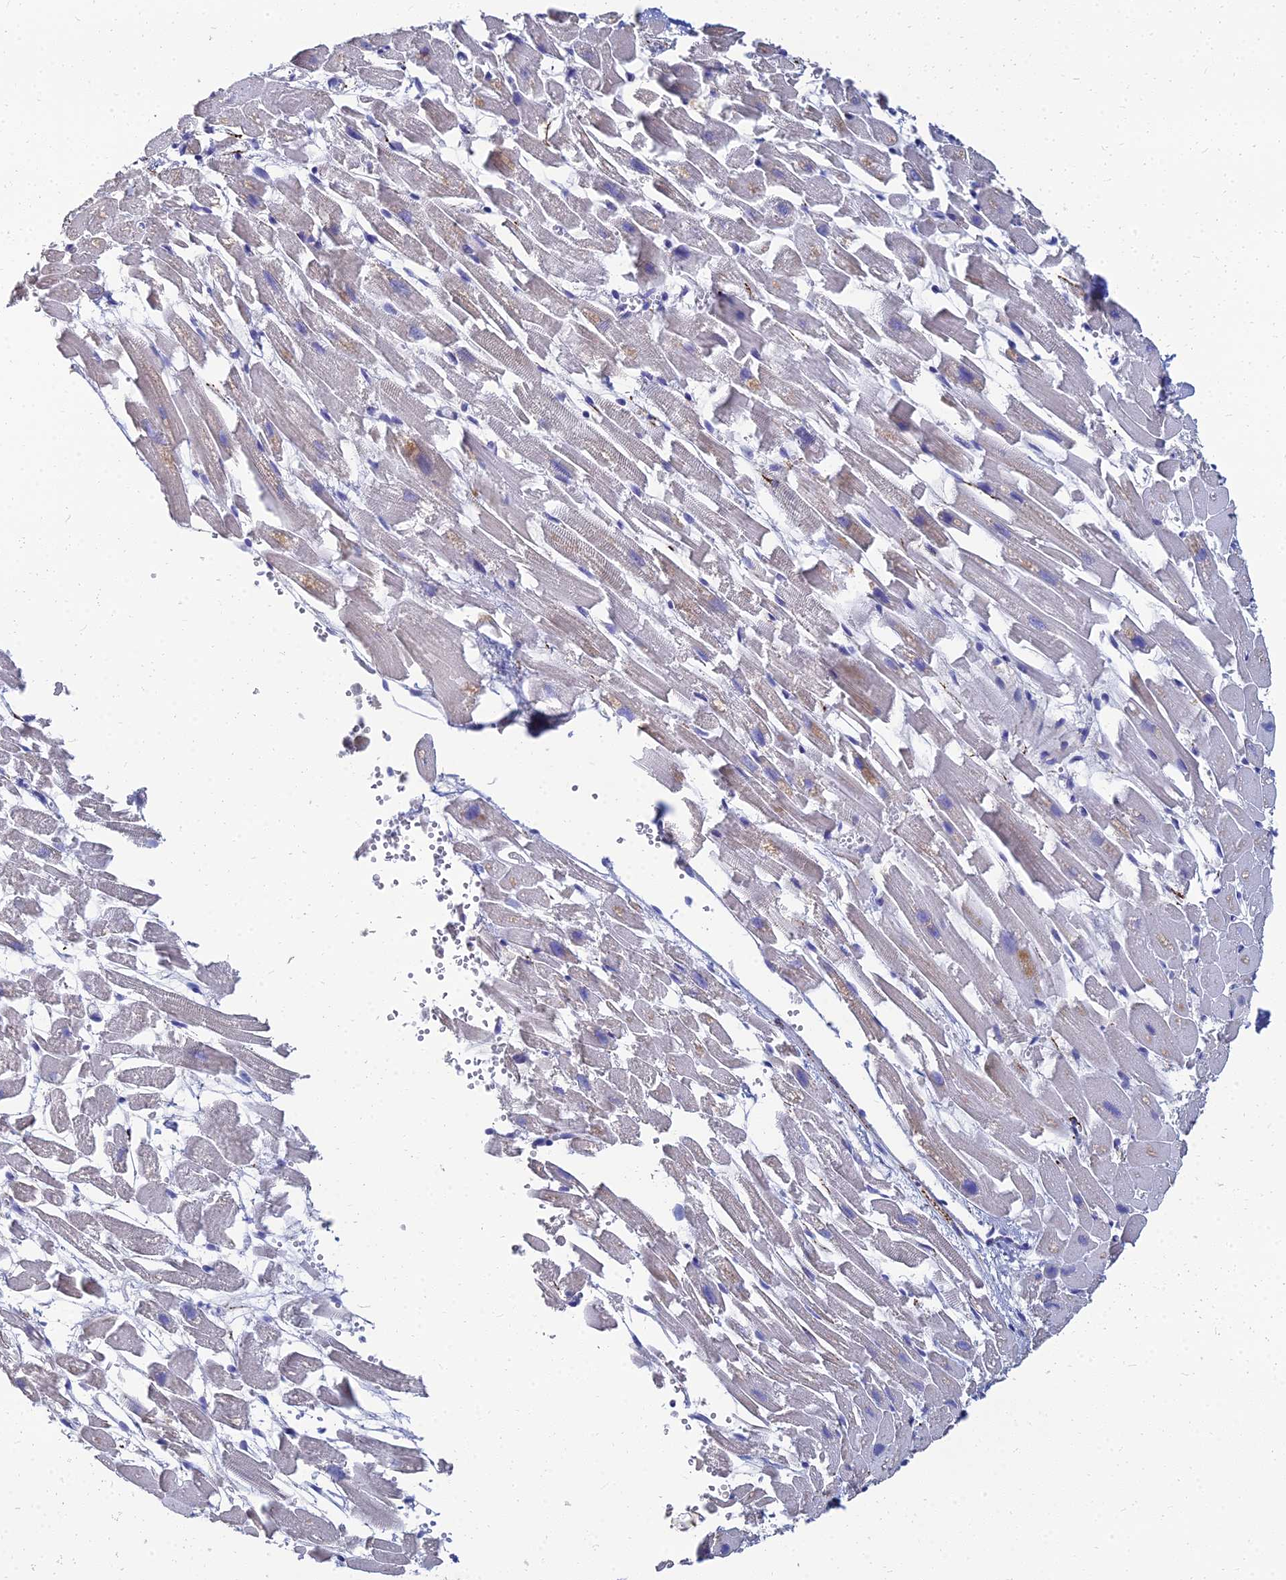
{"staining": {"intensity": "weak", "quantity": "25%-75%", "location": "cytoplasmic/membranous"}, "tissue": "heart muscle", "cell_type": "Cardiomyocytes", "image_type": "normal", "snomed": [{"axis": "morphology", "description": "Normal tissue, NOS"}, {"axis": "topography", "description": "Heart"}], "caption": "Immunohistochemistry histopathology image of benign heart muscle stained for a protein (brown), which shows low levels of weak cytoplasmic/membranous expression in about 25%-75% of cardiomyocytes.", "gene": "NPY", "patient": {"sex": "female", "age": 64}}